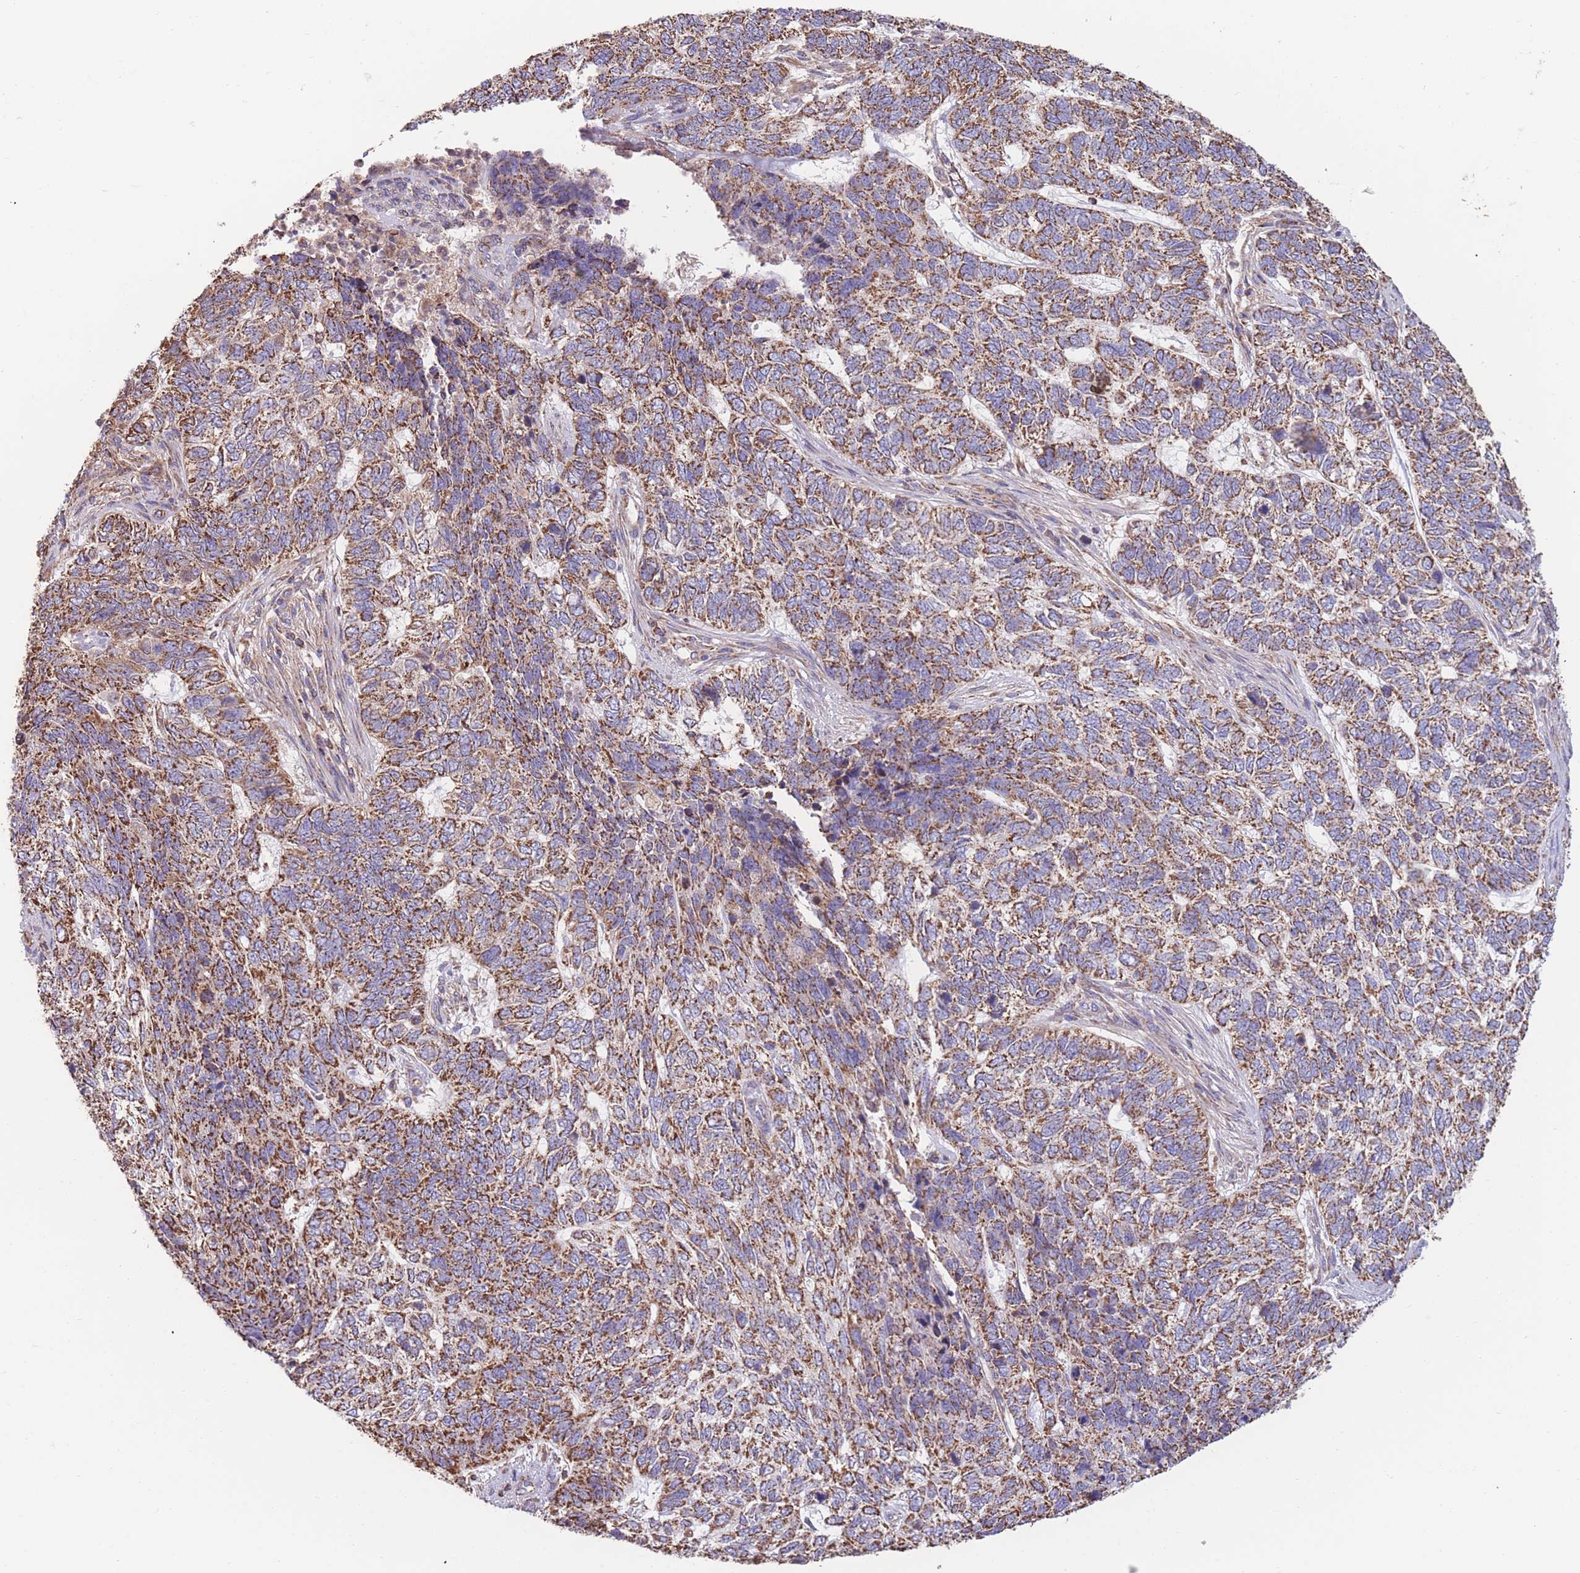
{"staining": {"intensity": "moderate", "quantity": ">75%", "location": "cytoplasmic/membranous"}, "tissue": "skin cancer", "cell_type": "Tumor cells", "image_type": "cancer", "snomed": [{"axis": "morphology", "description": "Basal cell carcinoma"}, {"axis": "topography", "description": "Skin"}], "caption": "The micrograph displays a brown stain indicating the presence of a protein in the cytoplasmic/membranous of tumor cells in skin cancer (basal cell carcinoma).", "gene": "FKBP8", "patient": {"sex": "female", "age": 65}}